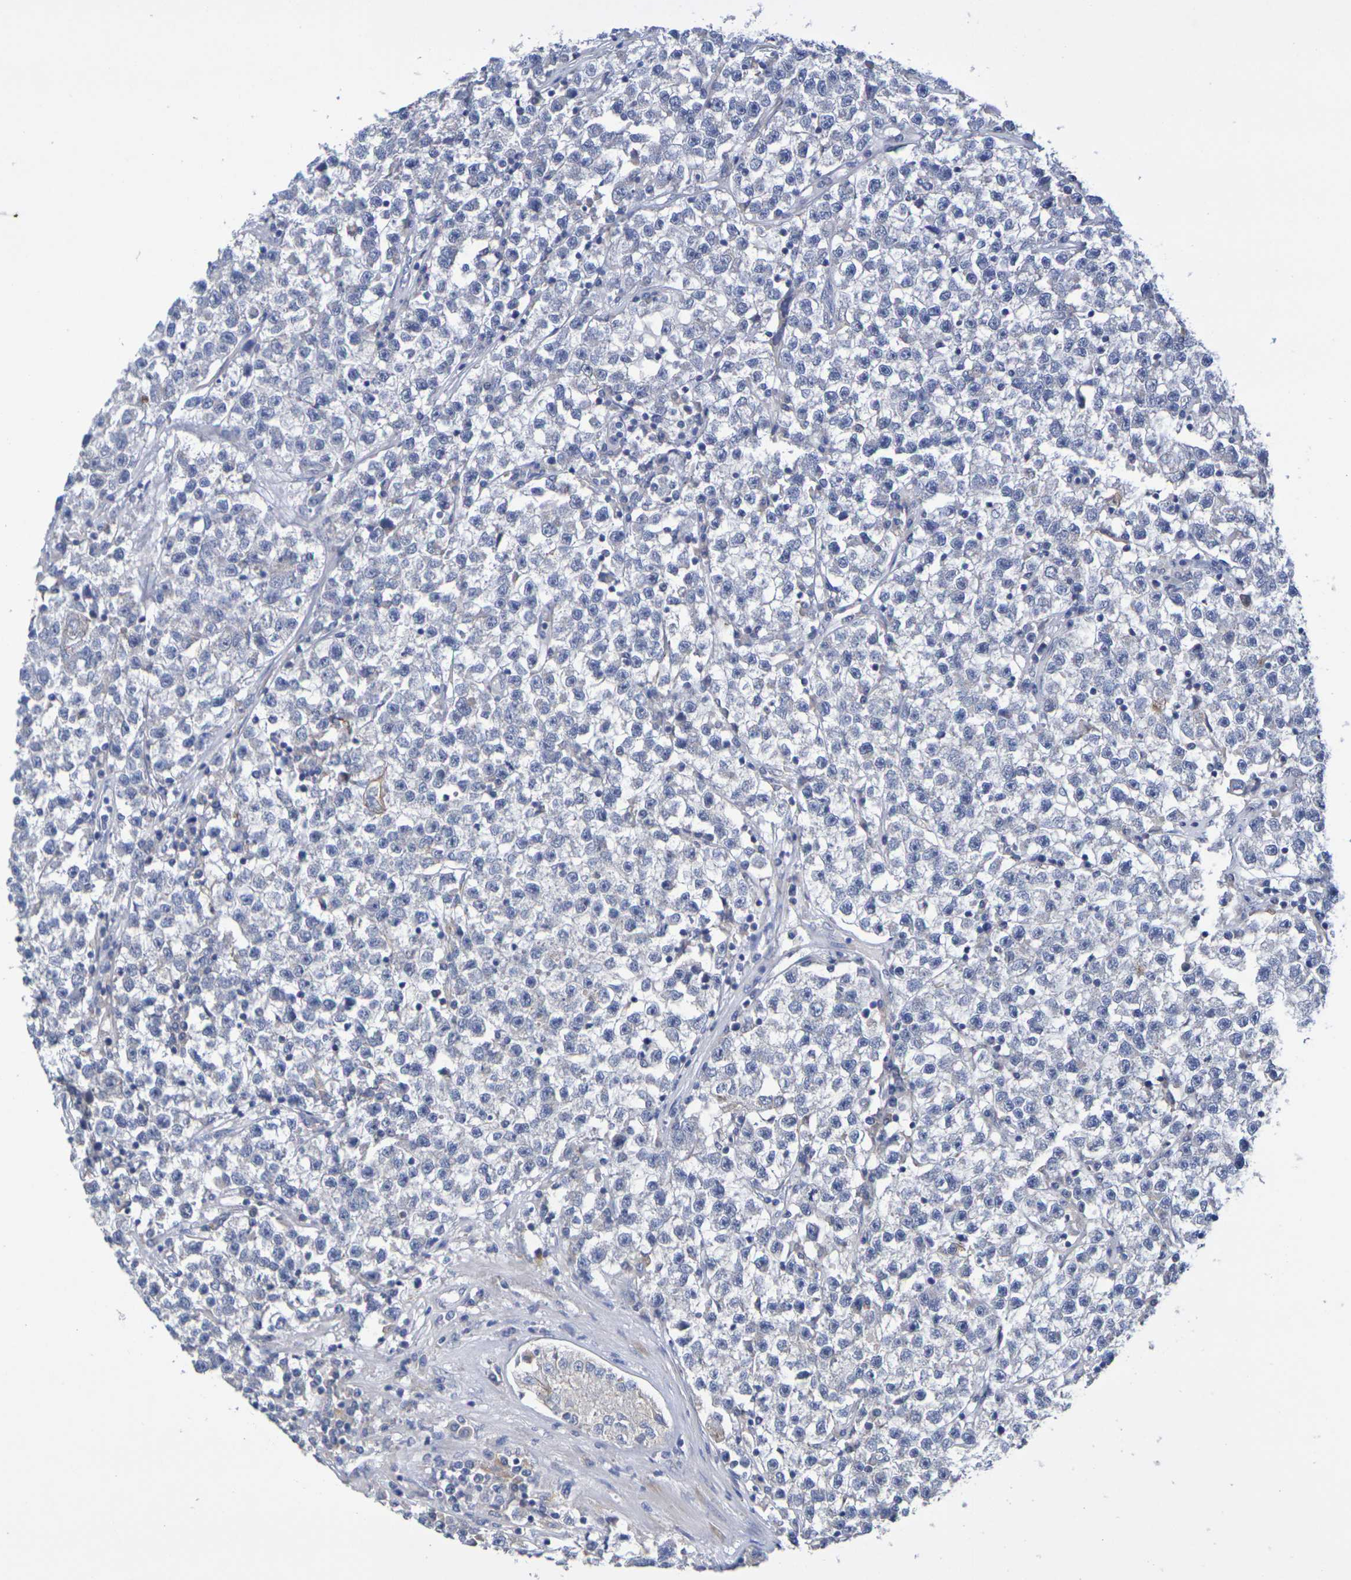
{"staining": {"intensity": "negative", "quantity": "none", "location": "none"}, "tissue": "testis cancer", "cell_type": "Tumor cells", "image_type": "cancer", "snomed": [{"axis": "morphology", "description": "Seminoma, NOS"}, {"axis": "topography", "description": "Testis"}], "caption": "IHC of seminoma (testis) demonstrates no expression in tumor cells.", "gene": "SDC4", "patient": {"sex": "male", "age": 22}}